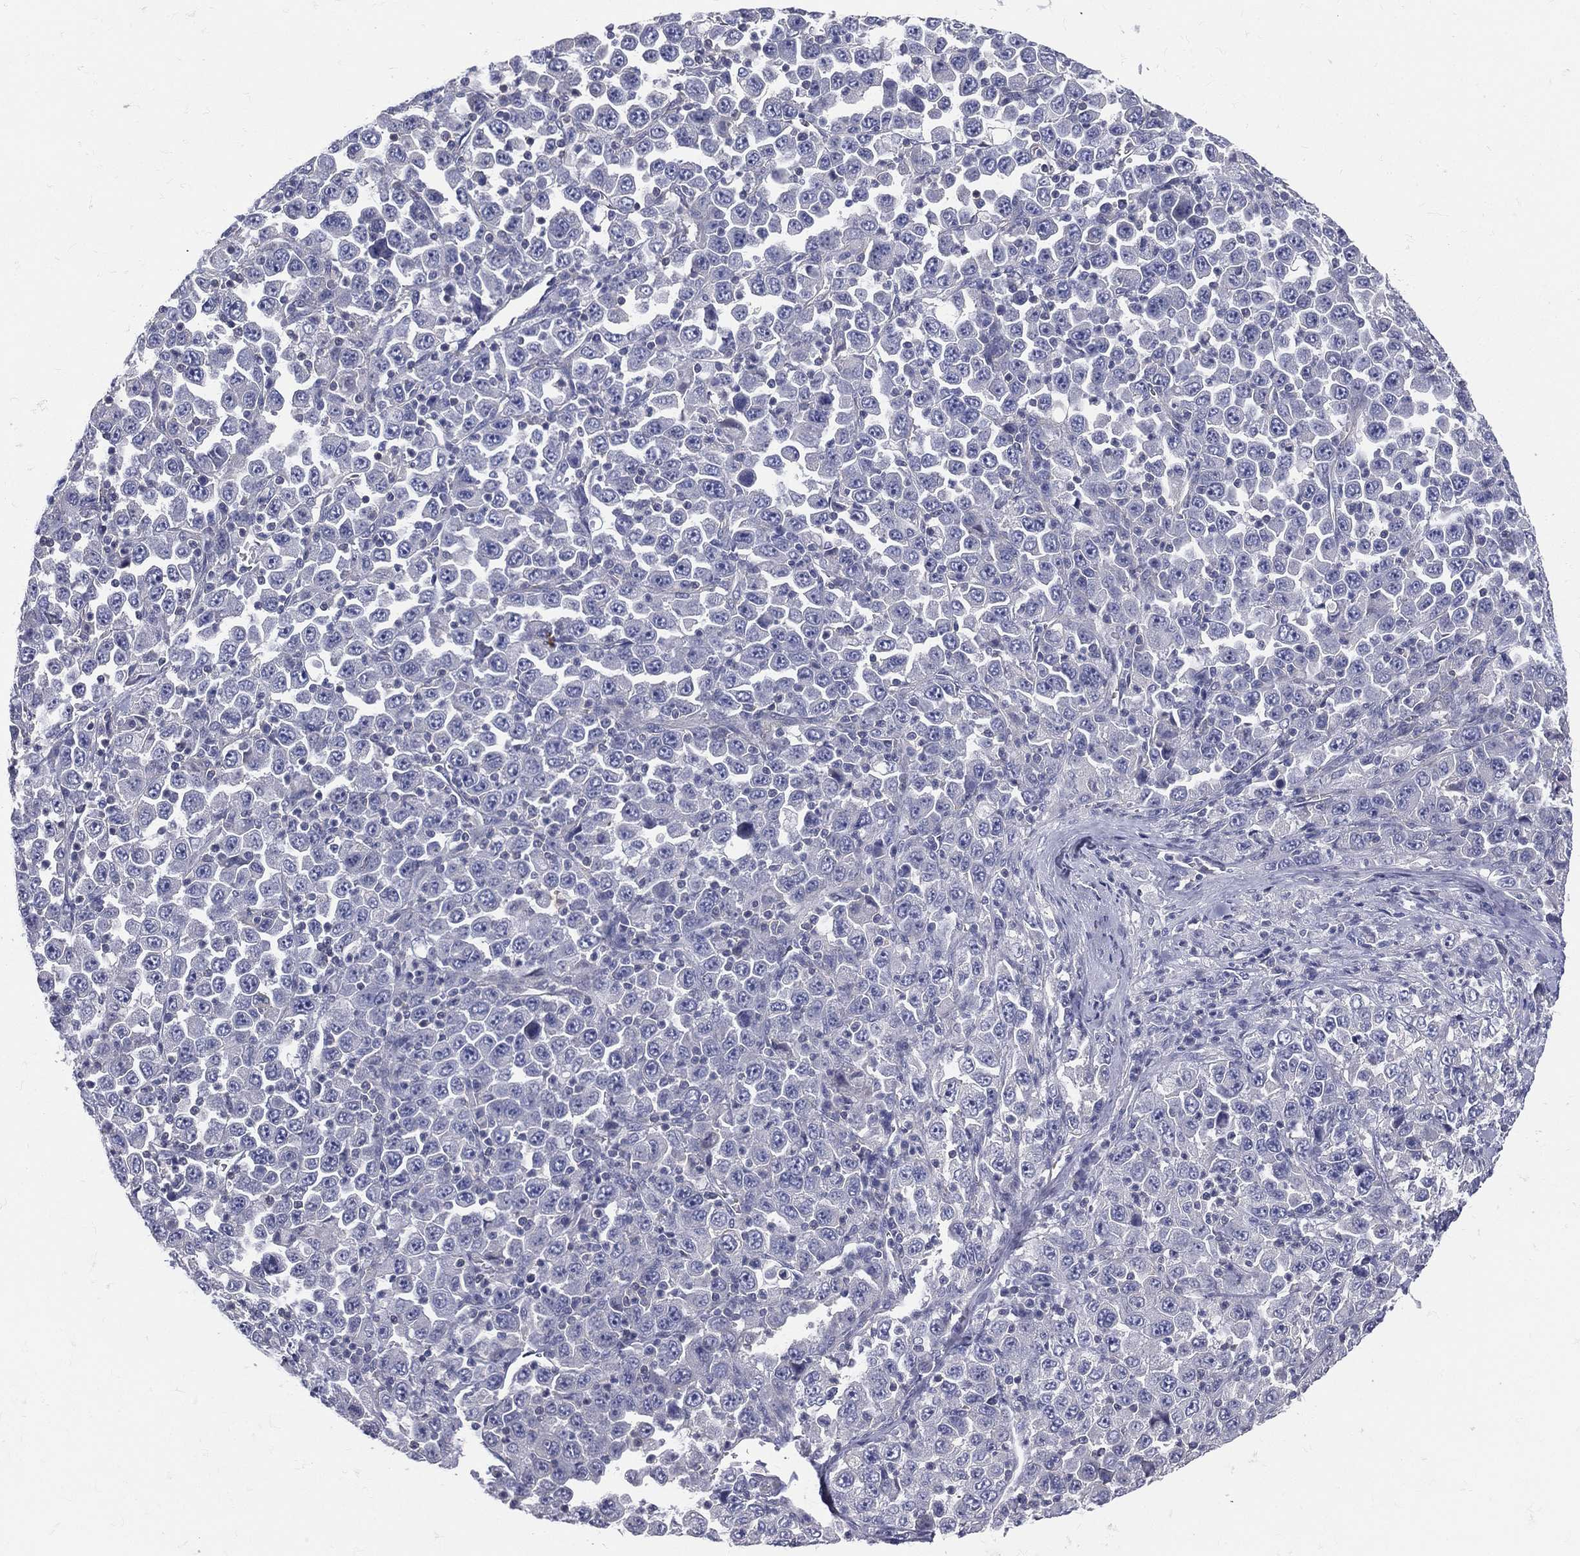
{"staining": {"intensity": "negative", "quantity": "none", "location": "none"}, "tissue": "stomach cancer", "cell_type": "Tumor cells", "image_type": "cancer", "snomed": [{"axis": "morphology", "description": "Normal tissue, NOS"}, {"axis": "morphology", "description": "Adenocarcinoma, NOS"}, {"axis": "topography", "description": "Stomach, upper"}, {"axis": "topography", "description": "Stomach"}], "caption": "High magnification brightfield microscopy of stomach cancer (adenocarcinoma) stained with DAB (brown) and counterstained with hematoxylin (blue): tumor cells show no significant expression. Nuclei are stained in blue.", "gene": "ETNPPL", "patient": {"sex": "male", "age": 59}}